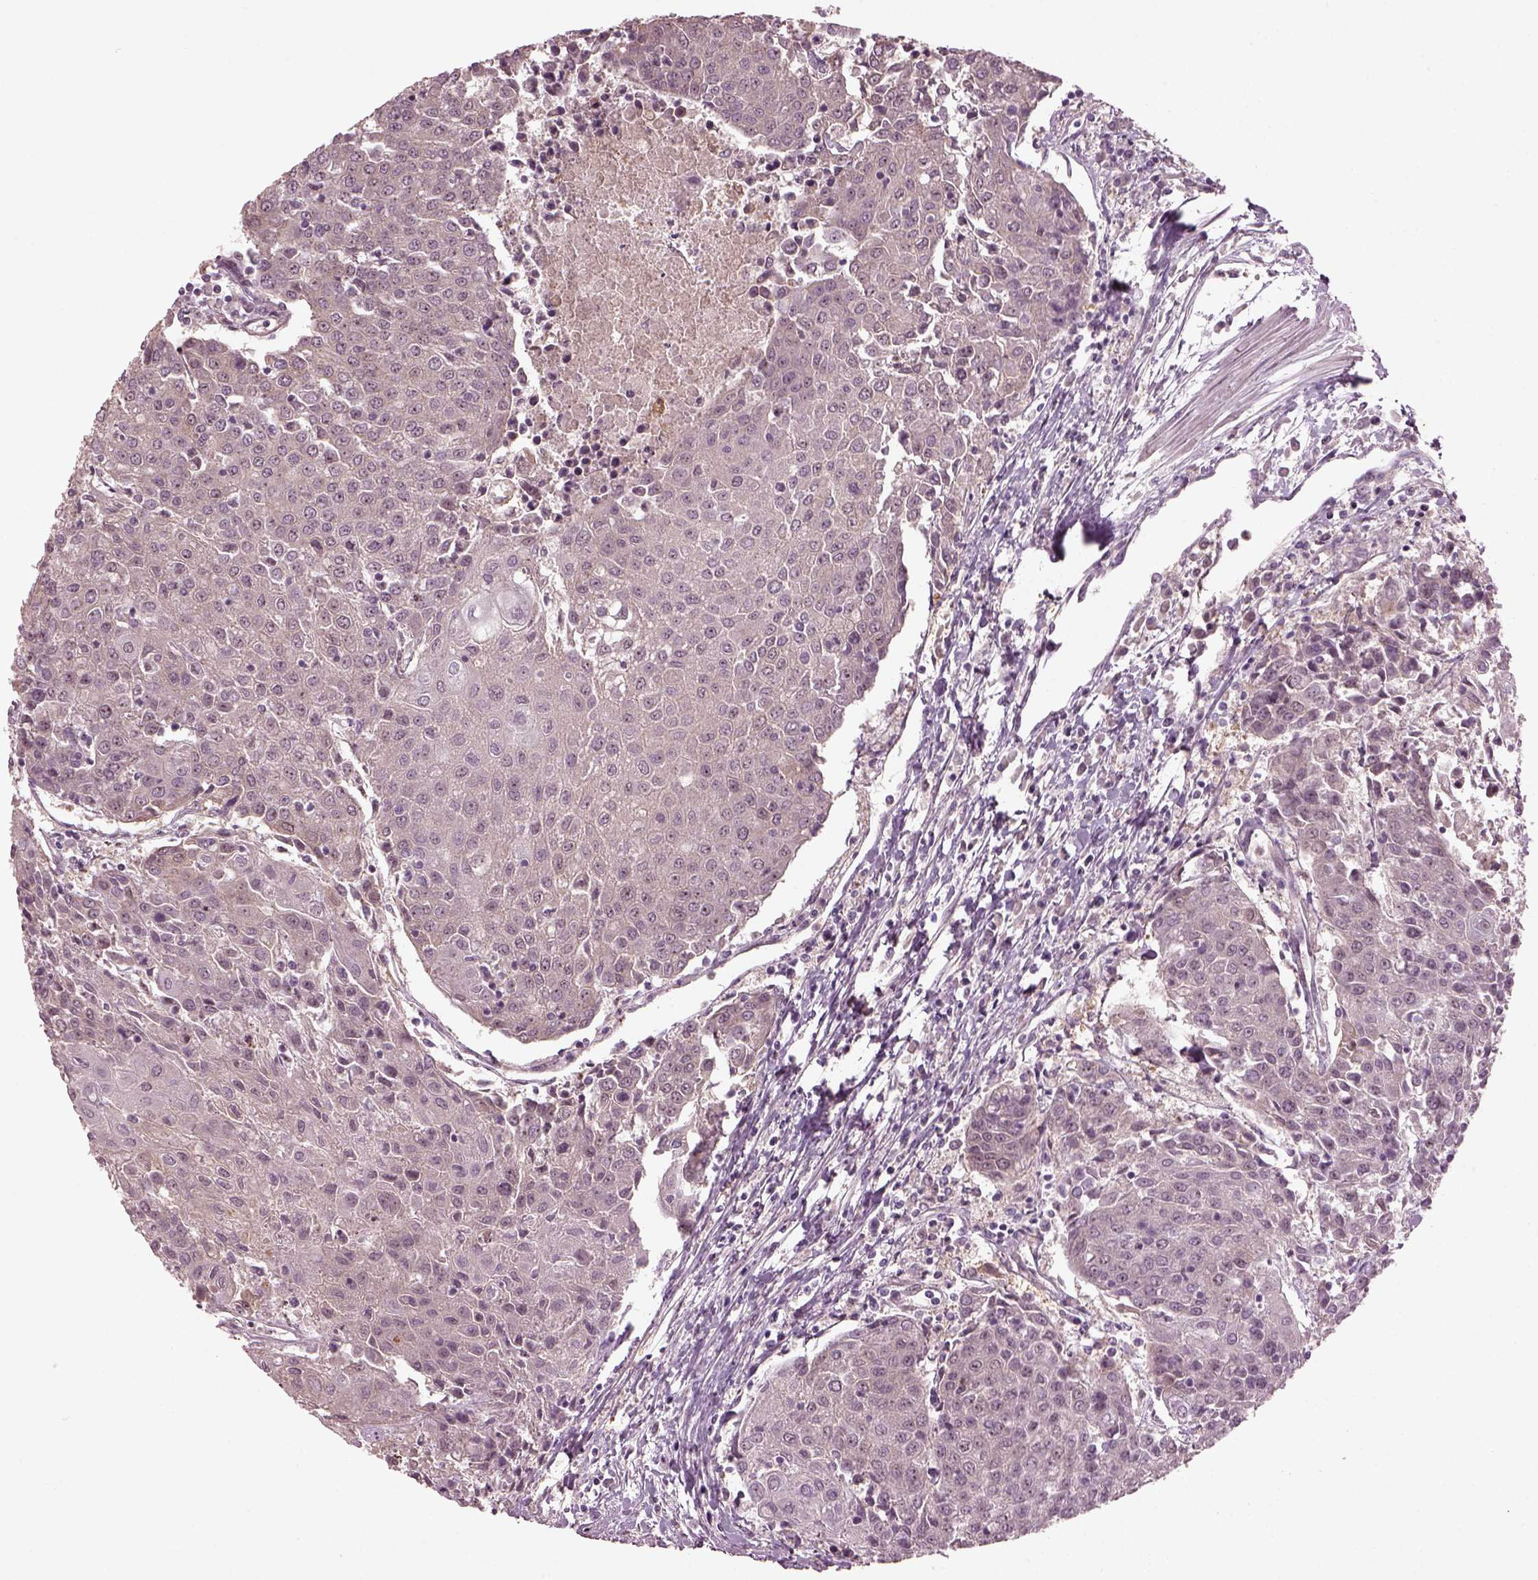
{"staining": {"intensity": "negative", "quantity": "none", "location": "none"}, "tissue": "urothelial cancer", "cell_type": "Tumor cells", "image_type": "cancer", "snomed": [{"axis": "morphology", "description": "Urothelial carcinoma, High grade"}, {"axis": "topography", "description": "Urinary bladder"}], "caption": "Immunohistochemical staining of urothelial cancer shows no significant expression in tumor cells.", "gene": "GNRH1", "patient": {"sex": "female", "age": 85}}